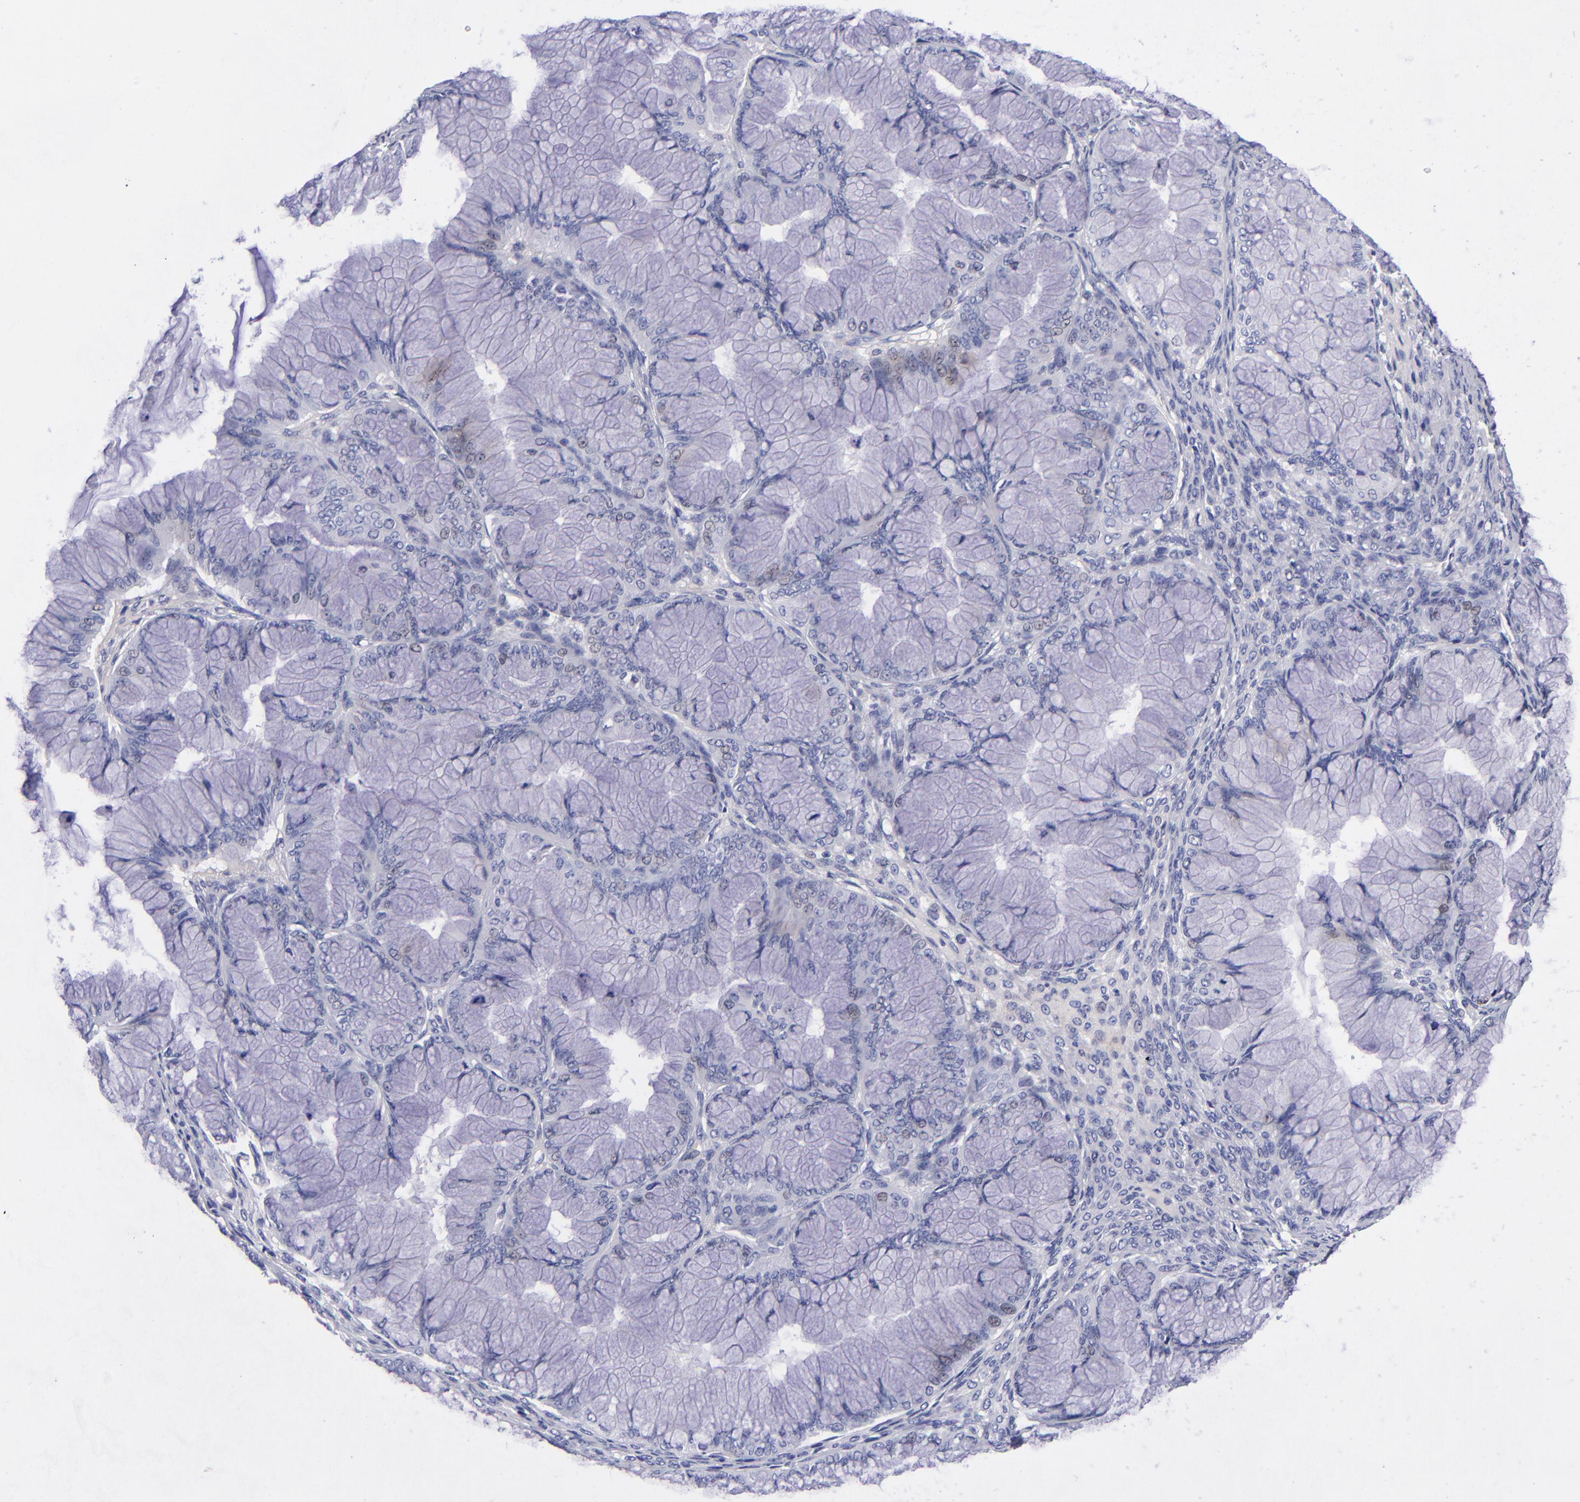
{"staining": {"intensity": "negative", "quantity": "none", "location": "none"}, "tissue": "ovarian cancer", "cell_type": "Tumor cells", "image_type": "cancer", "snomed": [{"axis": "morphology", "description": "Cystadenocarcinoma, mucinous, NOS"}, {"axis": "topography", "description": "Ovary"}], "caption": "Immunohistochemistry (IHC) image of neoplastic tissue: human ovarian cancer (mucinous cystadenocarcinoma) stained with DAB (3,3'-diaminobenzidine) exhibits no significant protein positivity in tumor cells.", "gene": "MCM7", "patient": {"sex": "female", "age": 63}}